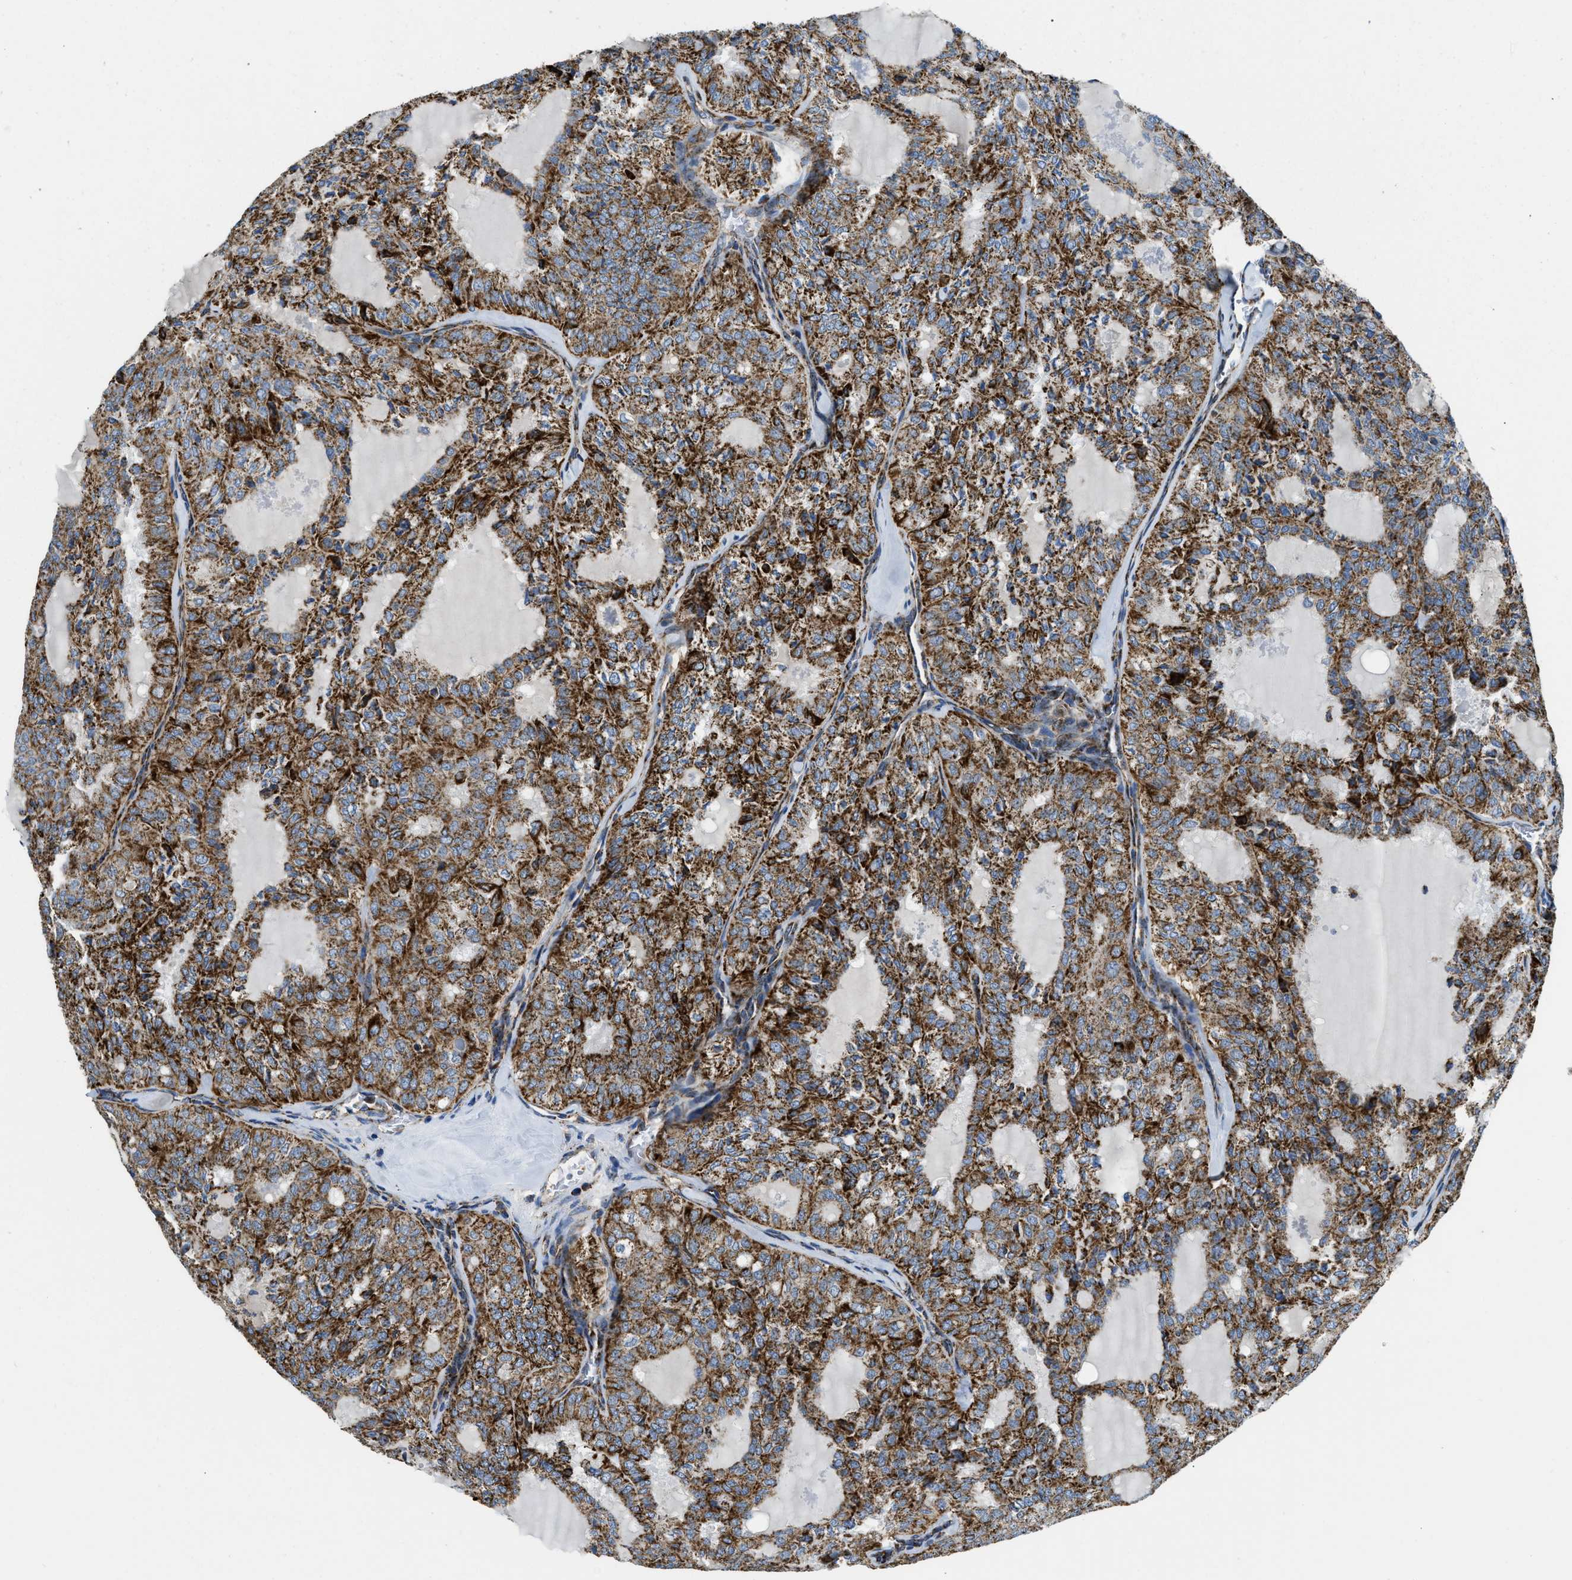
{"staining": {"intensity": "strong", "quantity": ">75%", "location": "cytoplasmic/membranous"}, "tissue": "thyroid cancer", "cell_type": "Tumor cells", "image_type": "cancer", "snomed": [{"axis": "morphology", "description": "Follicular adenoma carcinoma, NOS"}, {"axis": "topography", "description": "Thyroid gland"}], "caption": "Tumor cells reveal high levels of strong cytoplasmic/membranous positivity in about >75% of cells in follicular adenoma carcinoma (thyroid).", "gene": "STK33", "patient": {"sex": "male", "age": 75}}